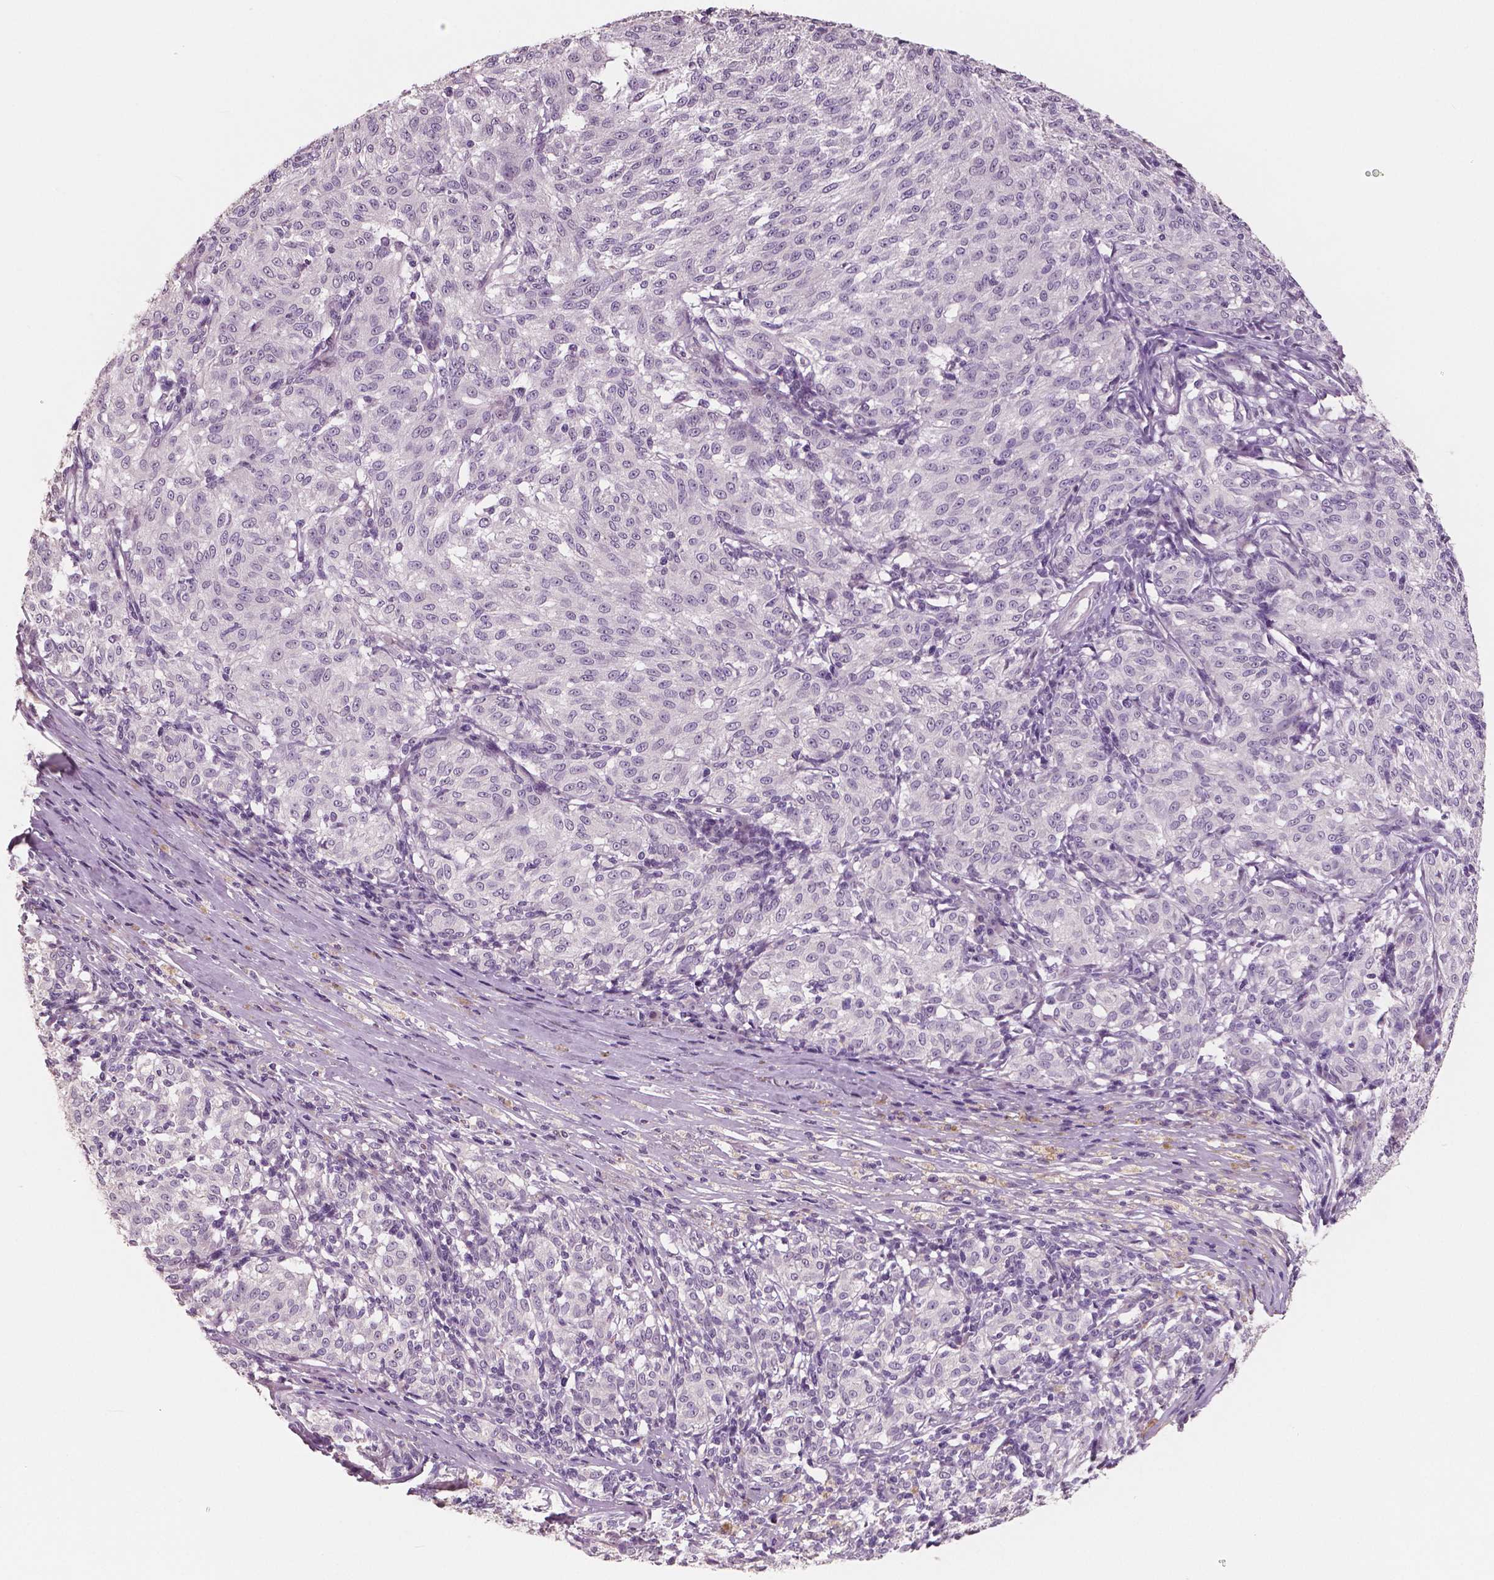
{"staining": {"intensity": "negative", "quantity": "none", "location": "none"}, "tissue": "melanoma", "cell_type": "Tumor cells", "image_type": "cancer", "snomed": [{"axis": "morphology", "description": "Malignant melanoma, NOS"}, {"axis": "topography", "description": "Skin"}], "caption": "The histopathology image displays no significant staining in tumor cells of malignant melanoma.", "gene": "KIT", "patient": {"sex": "female", "age": 72}}